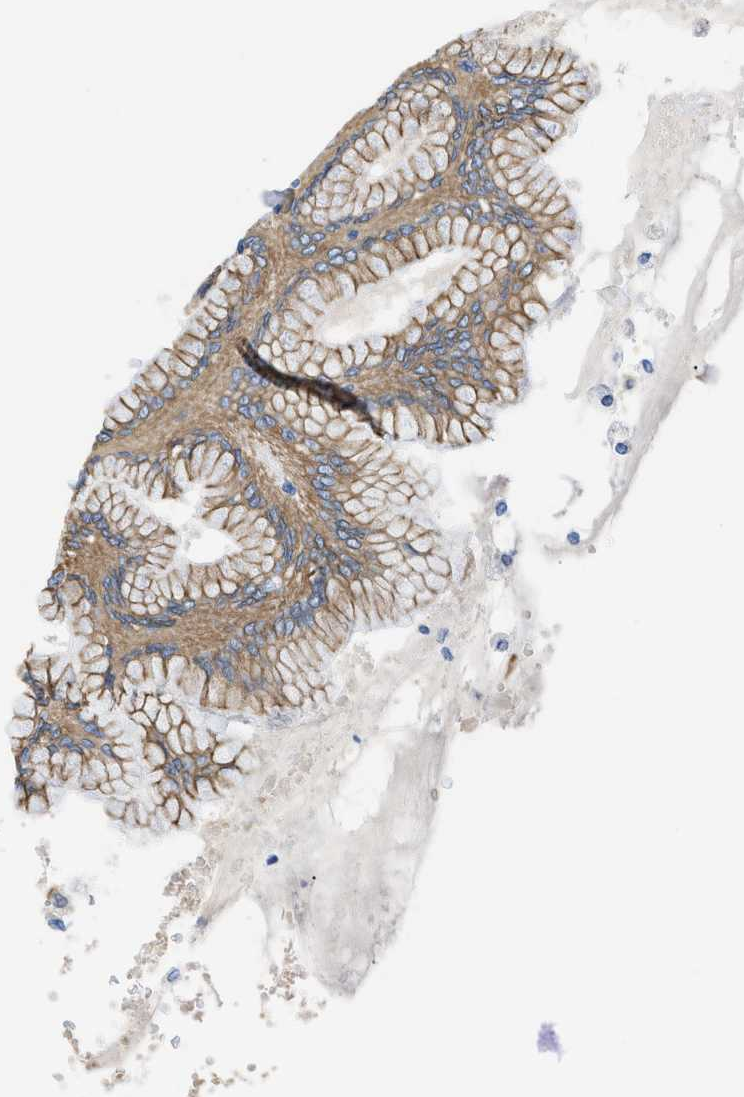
{"staining": {"intensity": "moderate", "quantity": ">75%", "location": "cytoplasmic/membranous"}, "tissue": "stomach", "cell_type": "Glandular cells", "image_type": "normal", "snomed": [{"axis": "morphology", "description": "Normal tissue, NOS"}, {"axis": "topography", "description": "Stomach"}, {"axis": "topography", "description": "Stomach, lower"}], "caption": "Moderate cytoplasmic/membranous positivity is seen in approximately >75% of glandular cells in normal stomach.", "gene": "BPGM", "patient": {"sex": "female", "age": 56}}